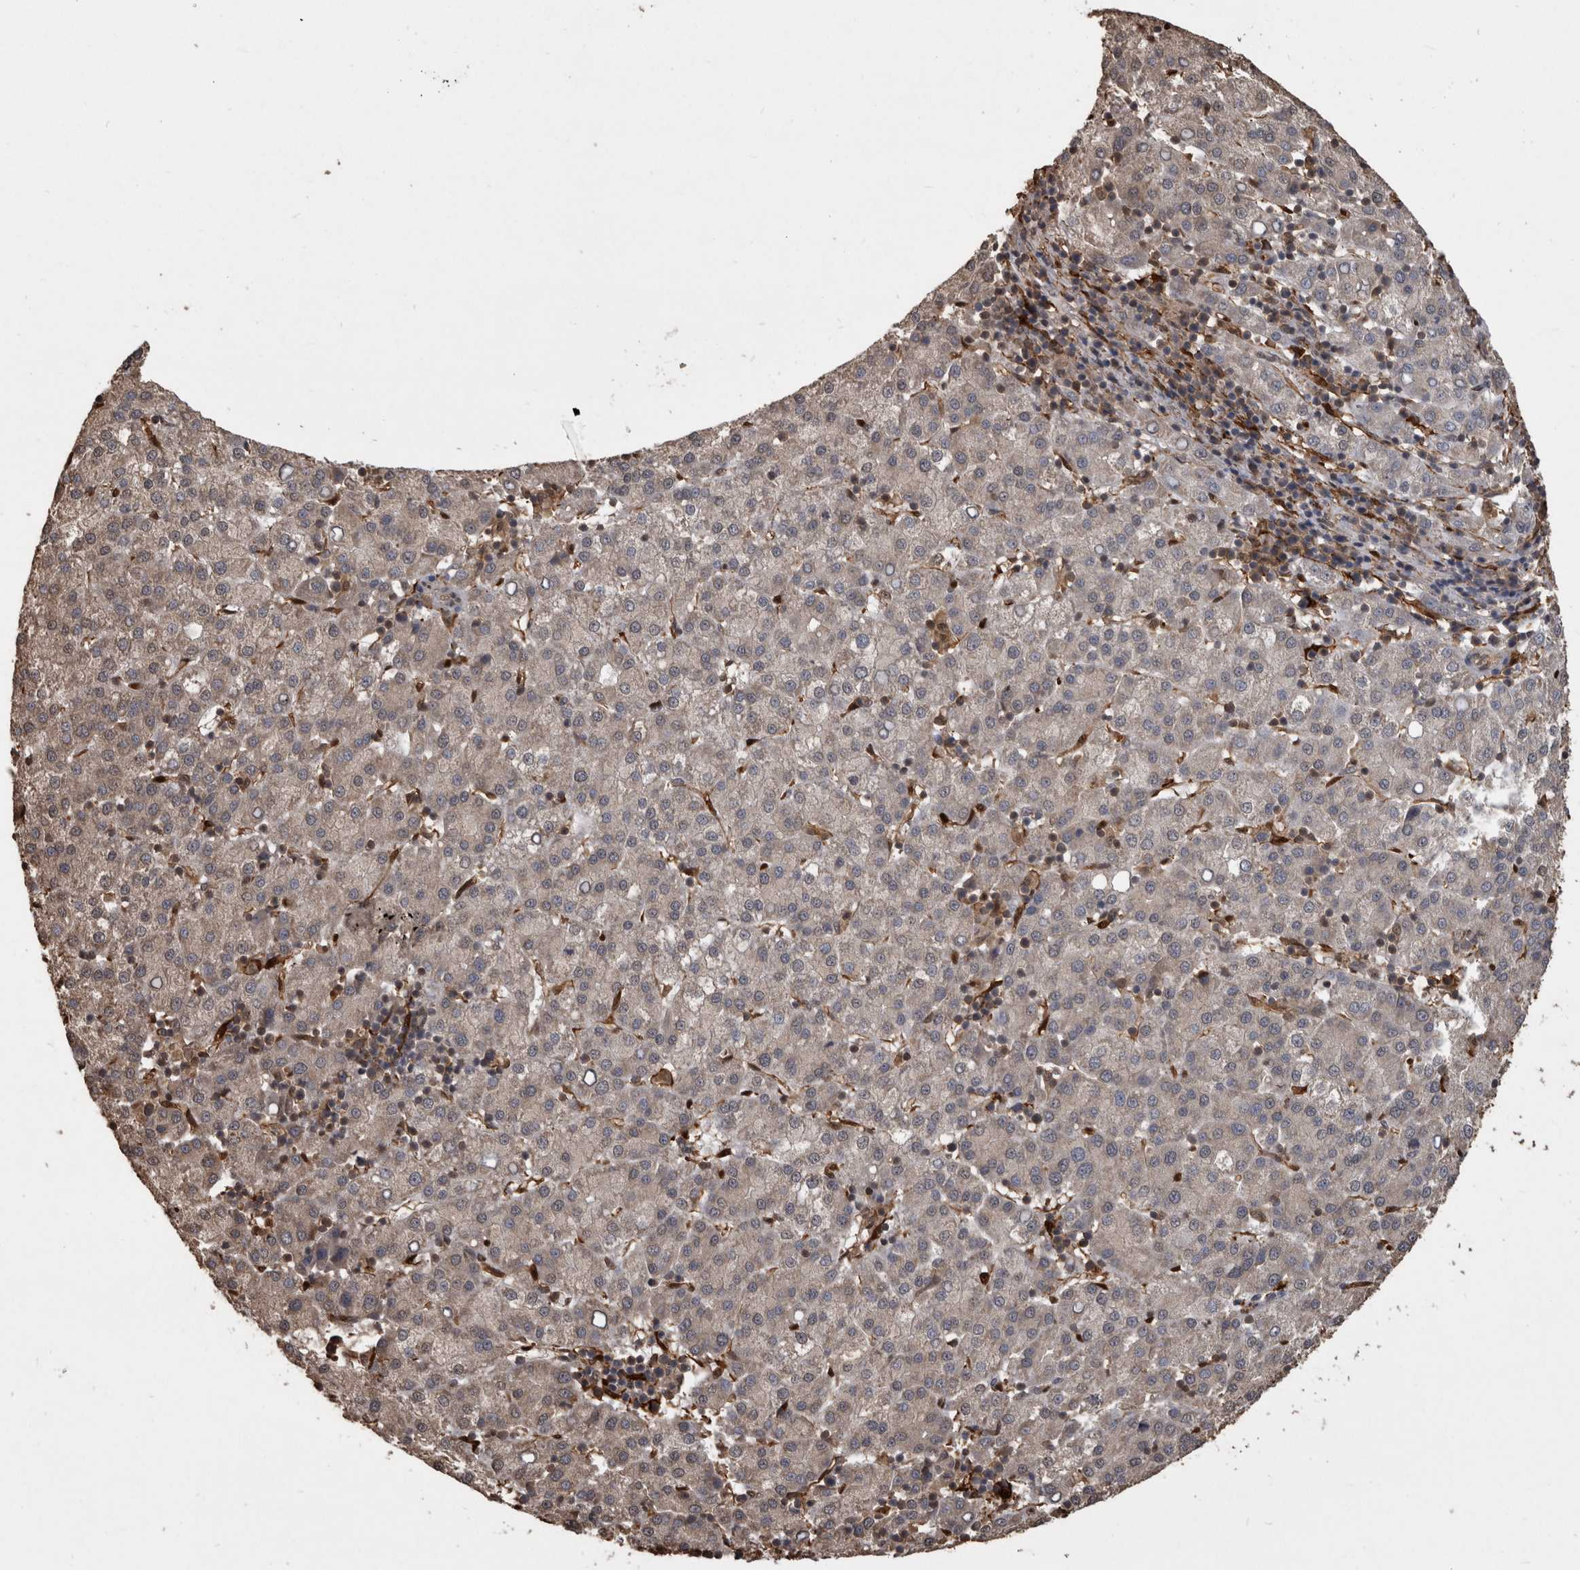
{"staining": {"intensity": "negative", "quantity": "none", "location": "none"}, "tissue": "liver cancer", "cell_type": "Tumor cells", "image_type": "cancer", "snomed": [{"axis": "morphology", "description": "Carcinoma, Hepatocellular, NOS"}, {"axis": "topography", "description": "Liver"}], "caption": "Tumor cells show no significant positivity in hepatocellular carcinoma (liver). (Stains: DAB immunohistochemistry with hematoxylin counter stain, Microscopy: brightfield microscopy at high magnification).", "gene": "LXN", "patient": {"sex": "female", "age": 58}}